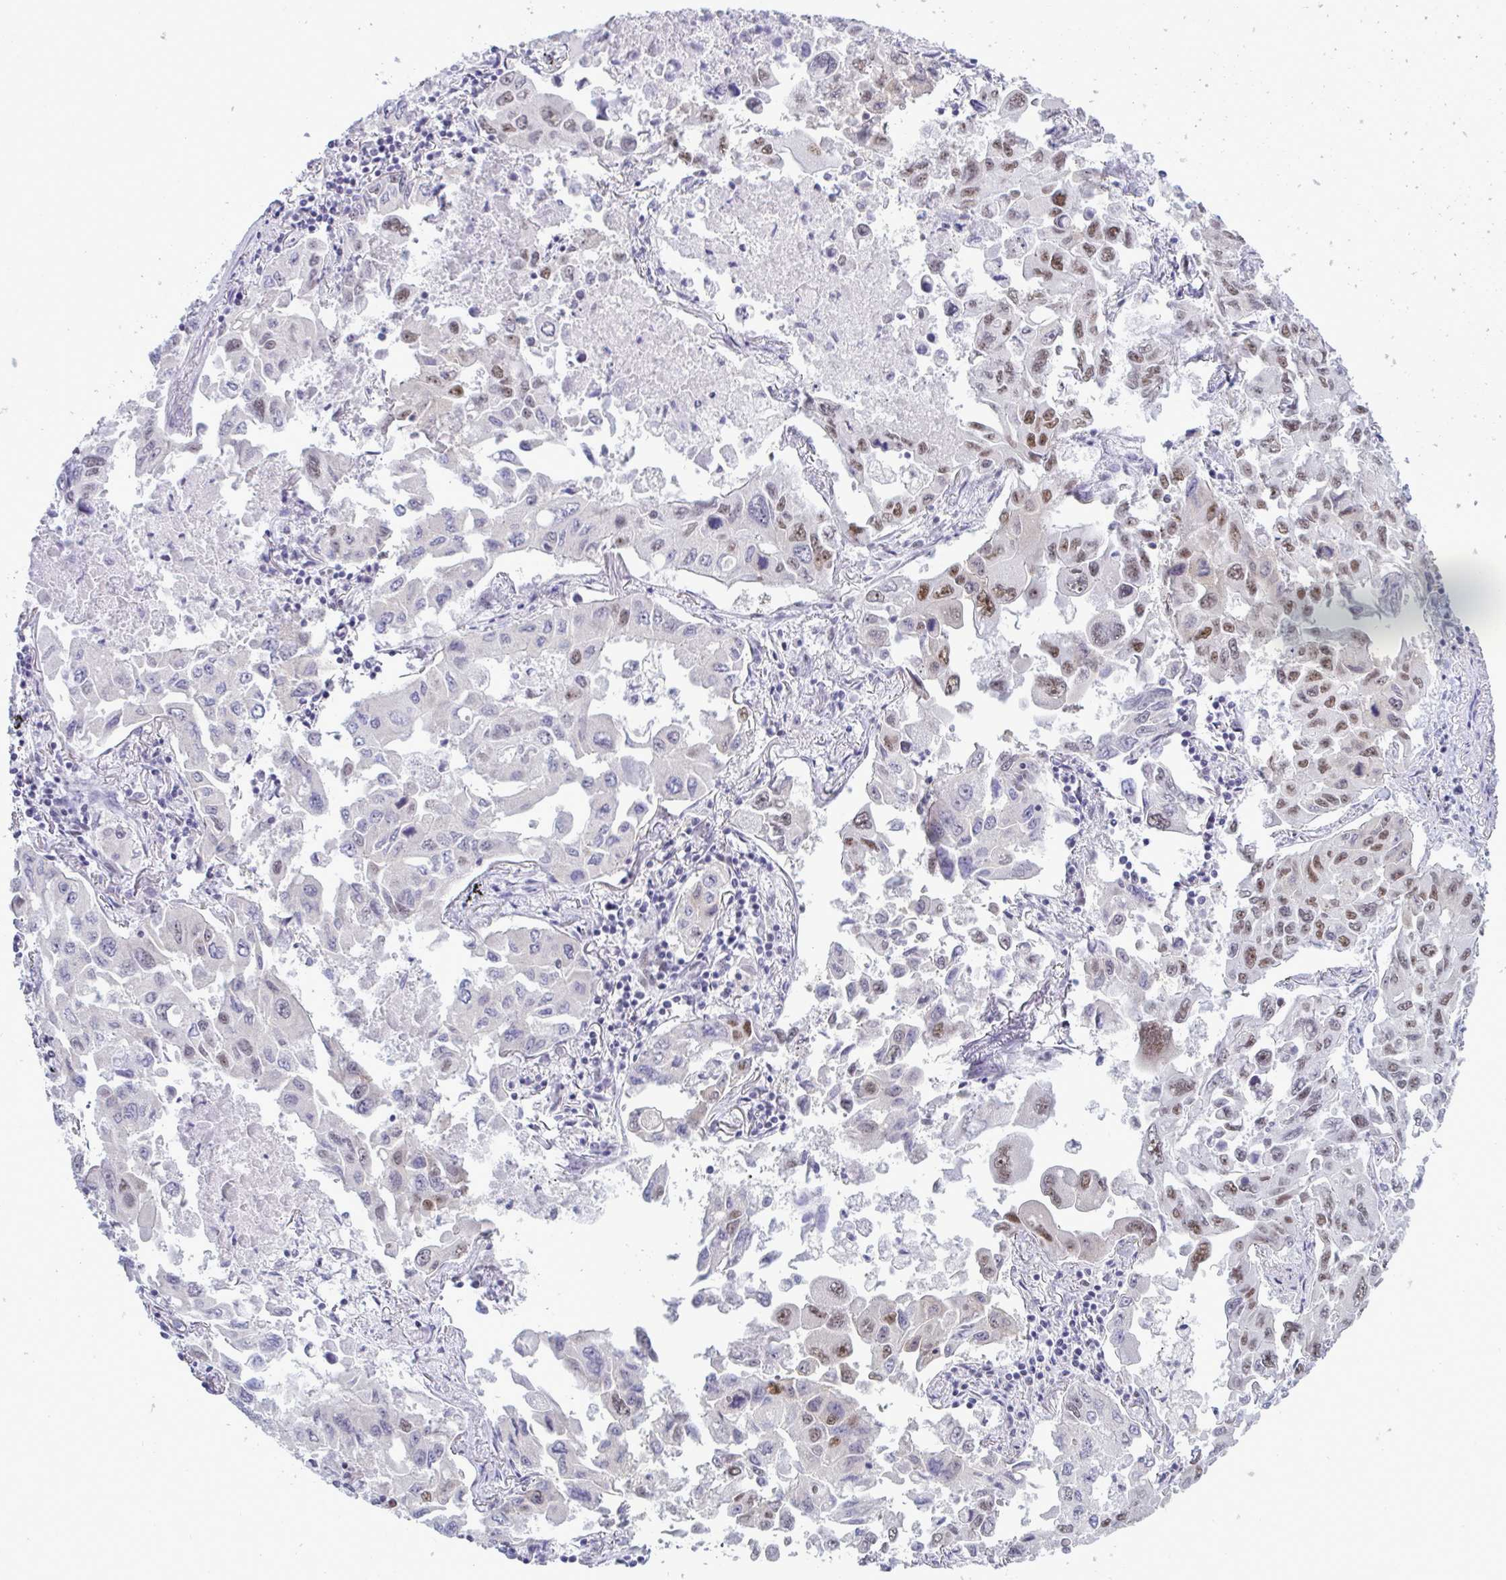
{"staining": {"intensity": "moderate", "quantity": "<25%", "location": "nuclear"}, "tissue": "lung cancer", "cell_type": "Tumor cells", "image_type": "cancer", "snomed": [{"axis": "morphology", "description": "Adenocarcinoma, NOS"}, {"axis": "topography", "description": "Lung"}], "caption": "Immunohistochemical staining of human lung cancer (adenocarcinoma) displays low levels of moderate nuclear protein positivity in about <25% of tumor cells.", "gene": "PPP1R10", "patient": {"sex": "male", "age": 64}}